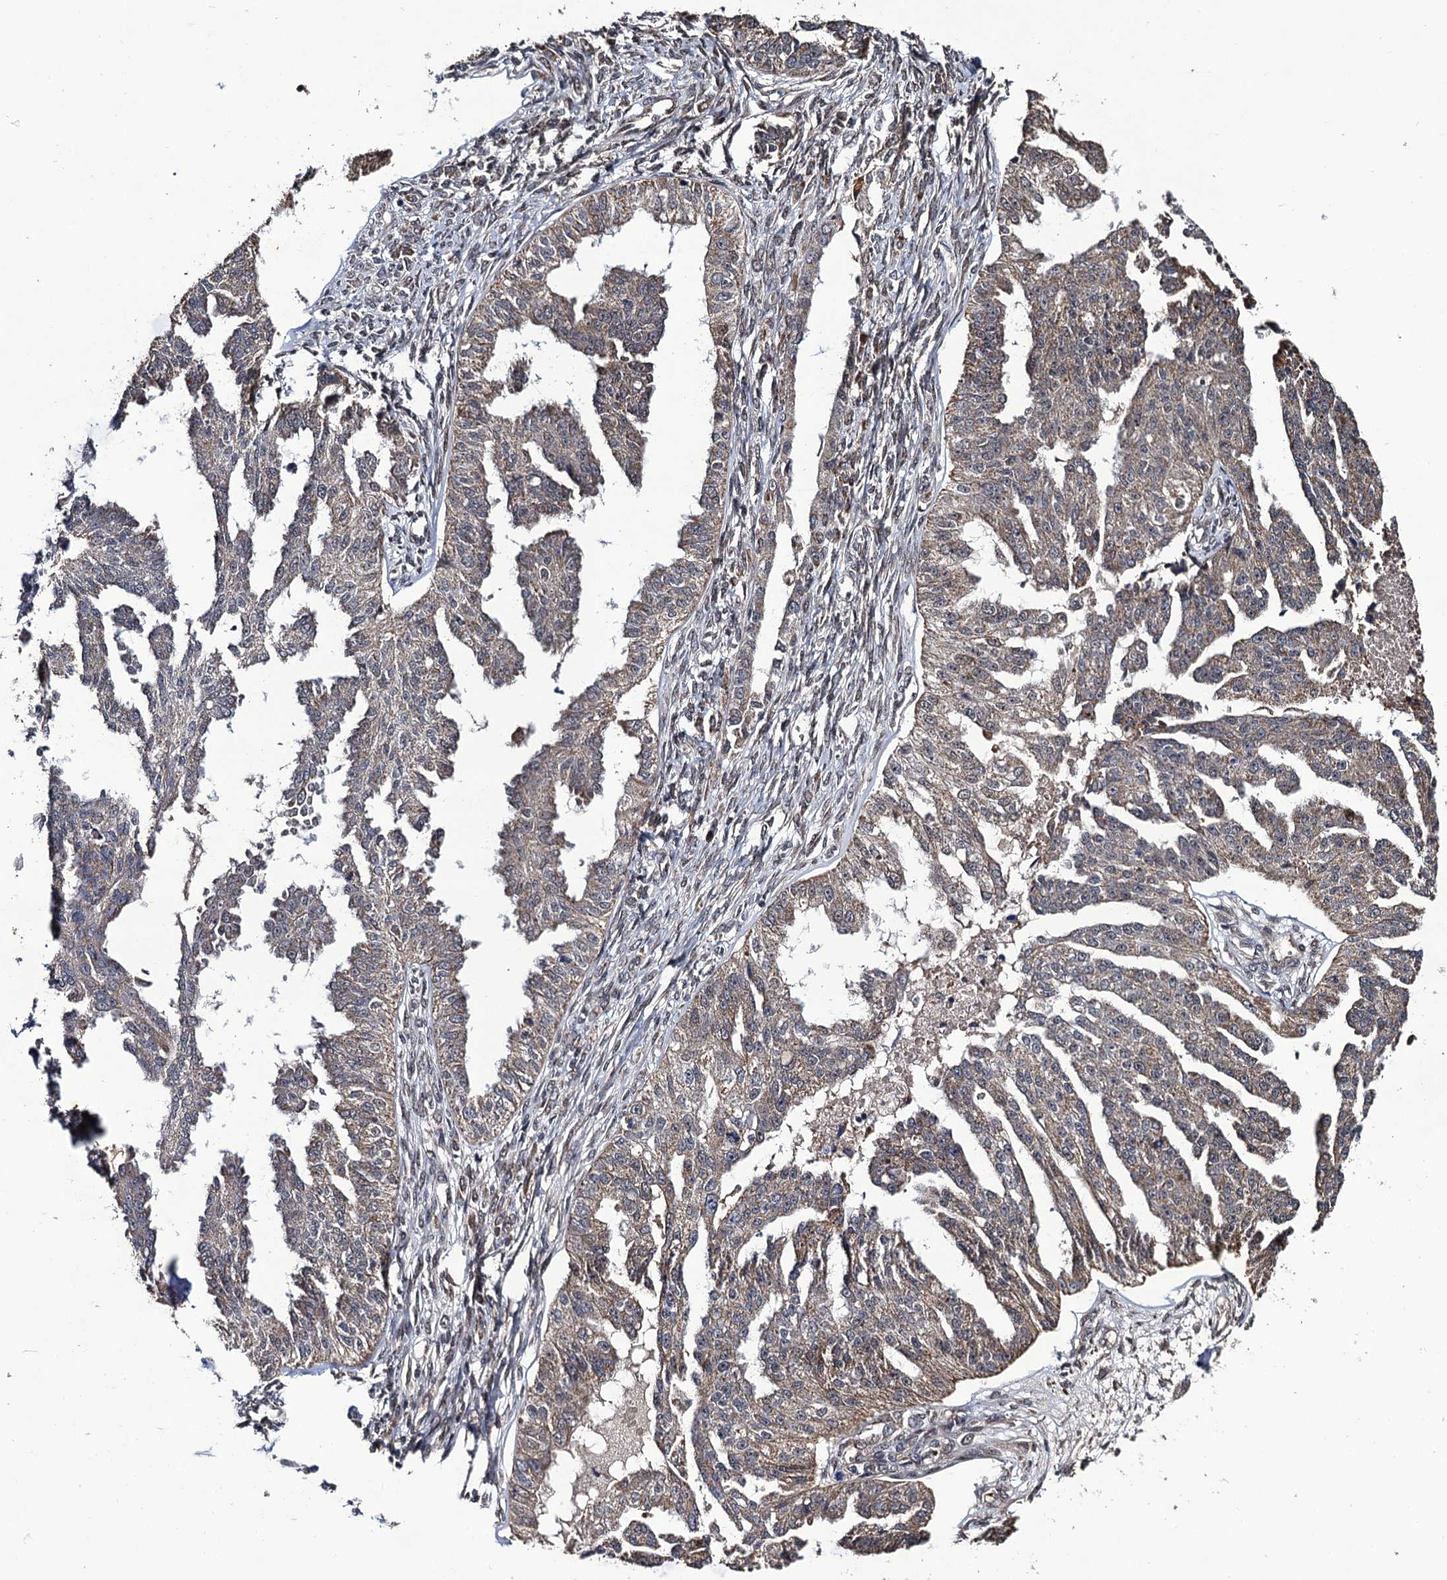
{"staining": {"intensity": "weak", "quantity": "<25%", "location": "cytoplasmic/membranous"}, "tissue": "ovarian cancer", "cell_type": "Tumor cells", "image_type": "cancer", "snomed": [{"axis": "morphology", "description": "Cystadenocarcinoma, serous, NOS"}, {"axis": "topography", "description": "Ovary"}], "caption": "This is an IHC image of ovarian cancer (serous cystadenocarcinoma). There is no positivity in tumor cells.", "gene": "LRRC63", "patient": {"sex": "female", "age": 58}}